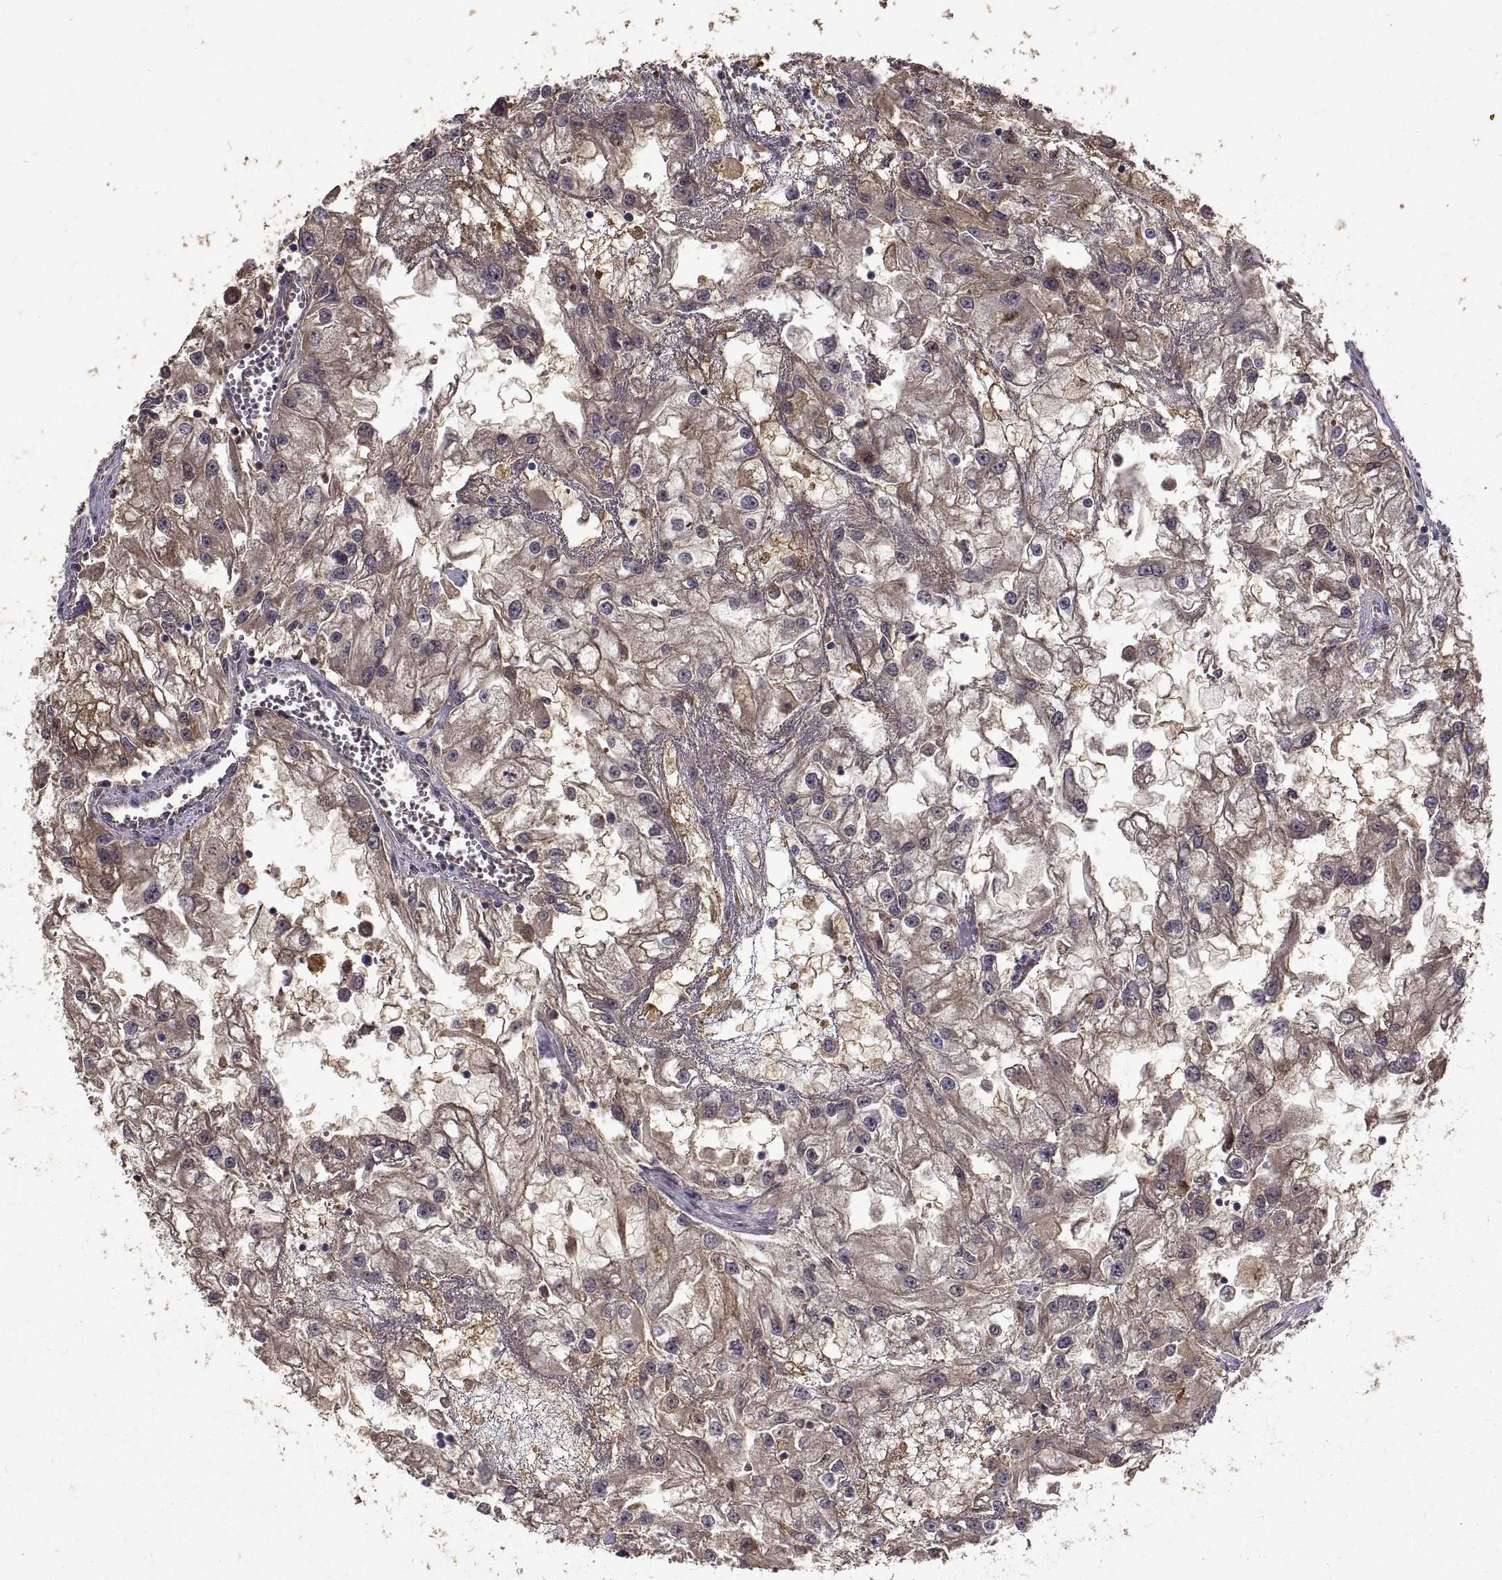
{"staining": {"intensity": "weak", "quantity": "25%-75%", "location": "cytoplasmic/membranous"}, "tissue": "renal cancer", "cell_type": "Tumor cells", "image_type": "cancer", "snomed": [{"axis": "morphology", "description": "Adenocarcinoma, NOS"}, {"axis": "topography", "description": "Kidney"}], "caption": "IHC of human renal cancer shows low levels of weak cytoplasmic/membranous staining in approximately 25%-75% of tumor cells. The staining was performed using DAB, with brown indicating positive protein expression. Nuclei are stained blue with hematoxylin.", "gene": "PEA15", "patient": {"sex": "male", "age": 59}}